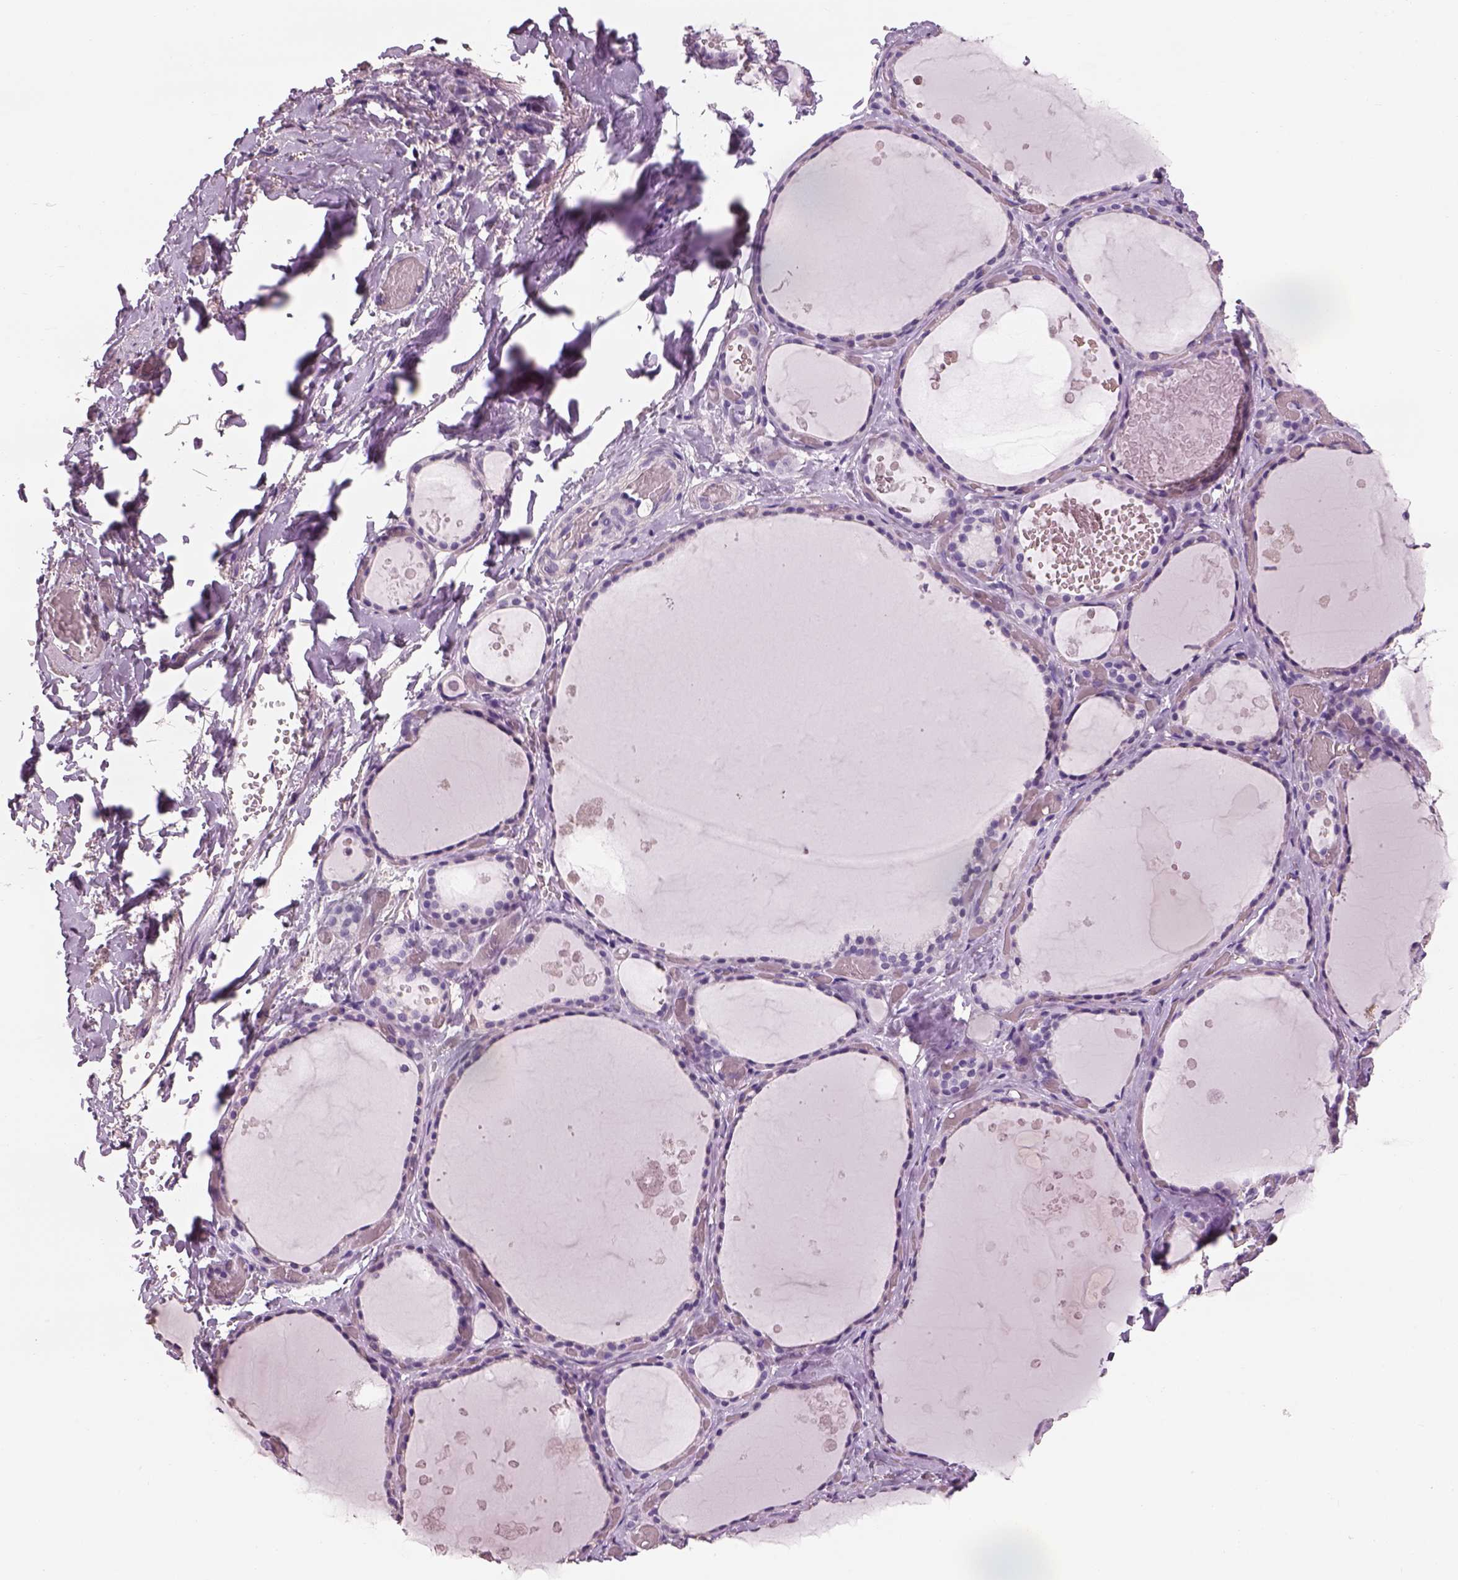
{"staining": {"intensity": "negative", "quantity": "none", "location": "none"}, "tissue": "thyroid gland", "cell_type": "Glandular cells", "image_type": "normal", "snomed": [{"axis": "morphology", "description": "Normal tissue, NOS"}, {"axis": "topography", "description": "Thyroid gland"}], "caption": "Glandular cells are negative for protein expression in benign human thyroid gland. (Brightfield microscopy of DAB immunohistochemistry (IHC) at high magnification).", "gene": "OTUD6A", "patient": {"sex": "female", "age": 56}}